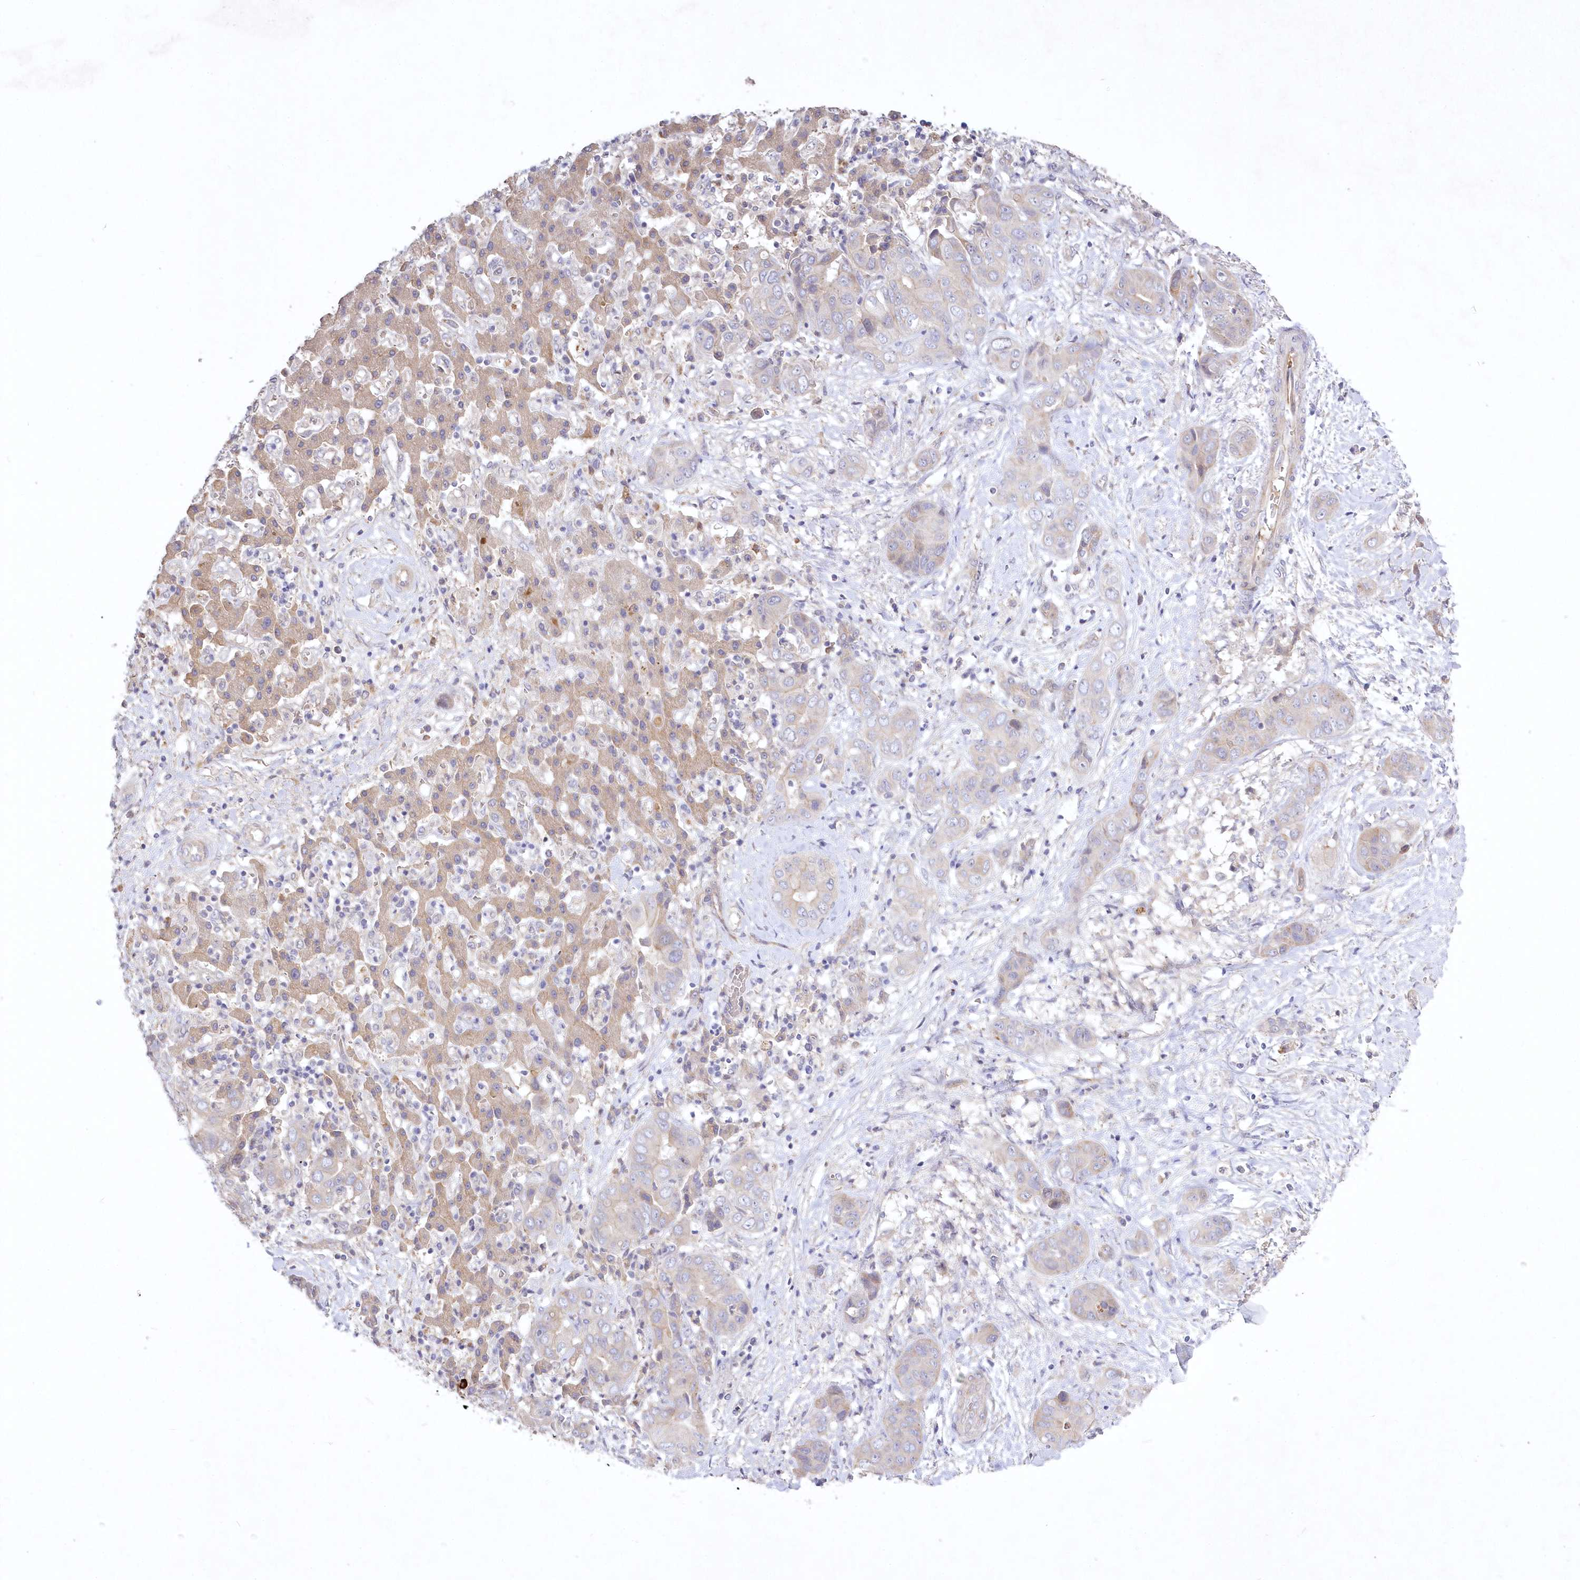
{"staining": {"intensity": "weak", "quantity": "<25%", "location": "cytoplasmic/membranous"}, "tissue": "liver cancer", "cell_type": "Tumor cells", "image_type": "cancer", "snomed": [{"axis": "morphology", "description": "Cholangiocarcinoma"}, {"axis": "topography", "description": "Liver"}], "caption": "This is a micrograph of immunohistochemistry (IHC) staining of liver cholangiocarcinoma, which shows no staining in tumor cells. (DAB (3,3'-diaminobenzidine) IHC, high magnification).", "gene": "WBP1L", "patient": {"sex": "female", "age": 52}}